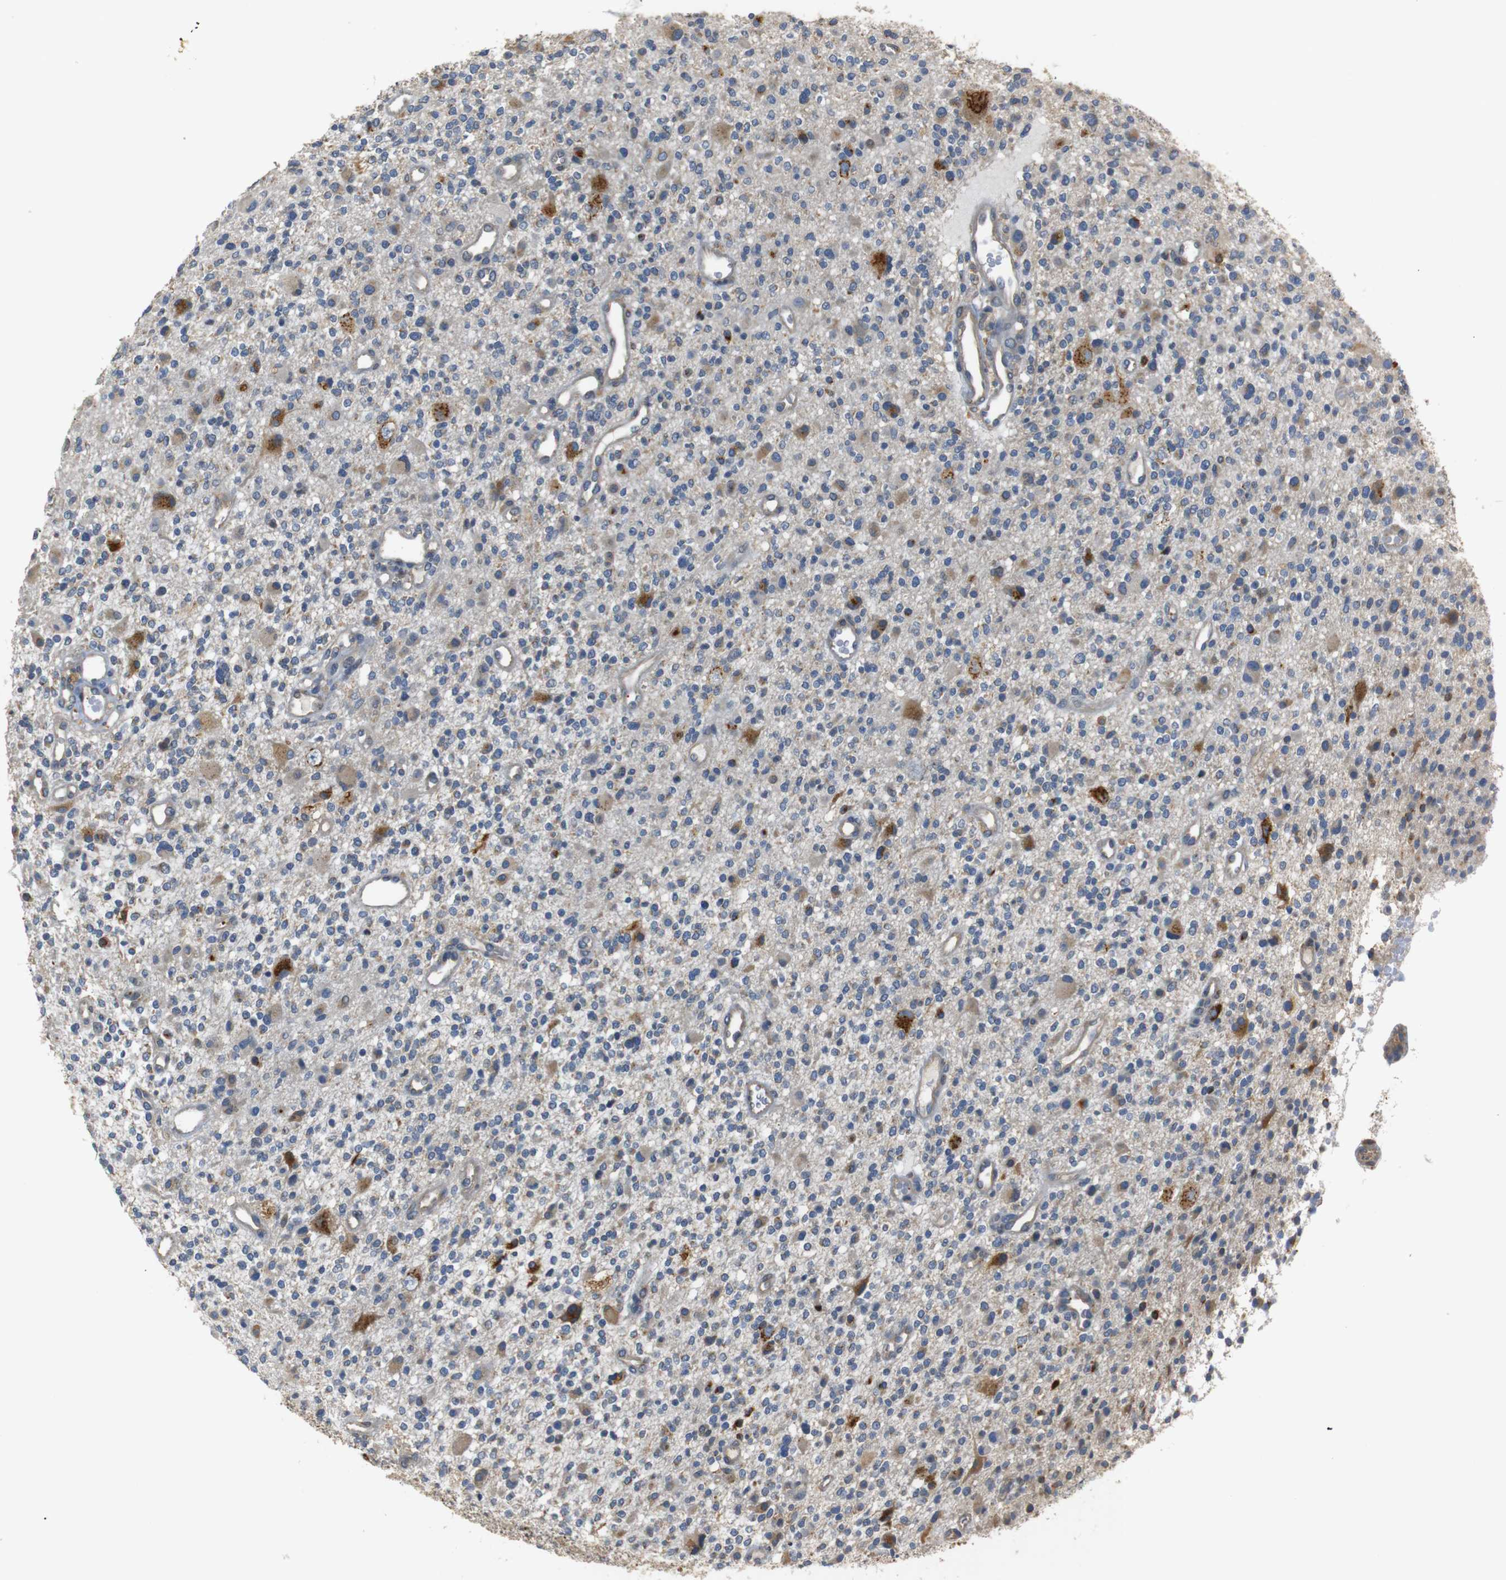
{"staining": {"intensity": "moderate", "quantity": "25%-75%", "location": "cytoplasmic/membranous"}, "tissue": "glioma", "cell_type": "Tumor cells", "image_type": "cancer", "snomed": [{"axis": "morphology", "description": "Glioma, malignant, High grade"}, {"axis": "topography", "description": "Brain"}], "caption": "Immunohistochemical staining of glioma demonstrates medium levels of moderate cytoplasmic/membranous protein positivity in about 25%-75% of tumor cells. (brown staining indicates protein expression, while blue staining denotes nuclei).", "gene": "TMED2", "patient": {"sex": "male", "age": 48}}